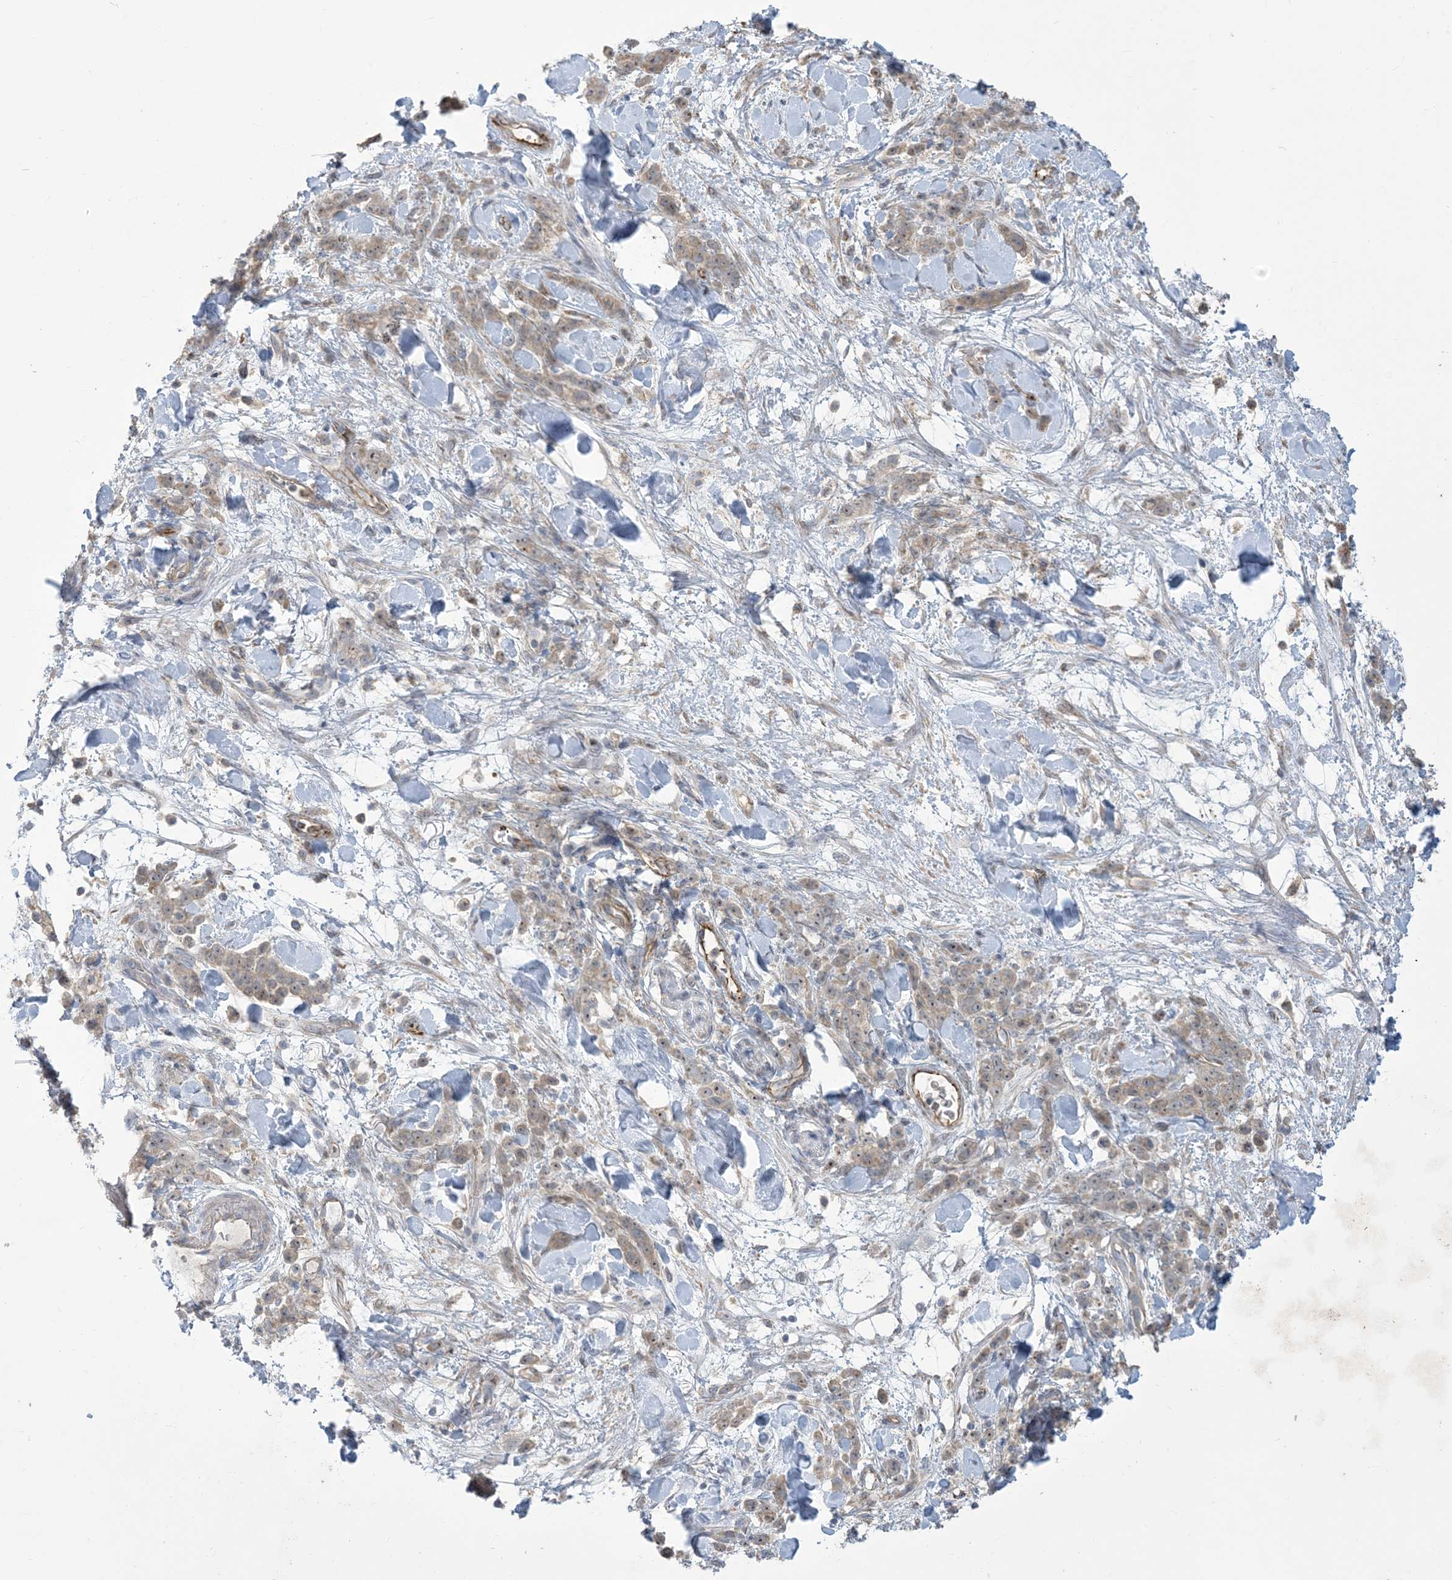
{"staining": {"intensity": "weak", "quantity": "25%-75%", "location": "nuclear"}, "tissue": "stomach cancer", "cell_type": "Tumor cells", "image_type": "cancer", "snomed": [{"axis": "morphology", "description": "Normal tissue, NOS"}, {"axis": "morphology", "description": "Adenocarcinoma, NOS"}, {"axis": "topography", "description": "Stomach"}], "caption": "Stomach adenocarcinoma stained with IHC reveals weak nuclear staining in about 25%-75% of tumor cells.", "gene": "KLHL18", "patient": {"sex": "male", "age": 82}}